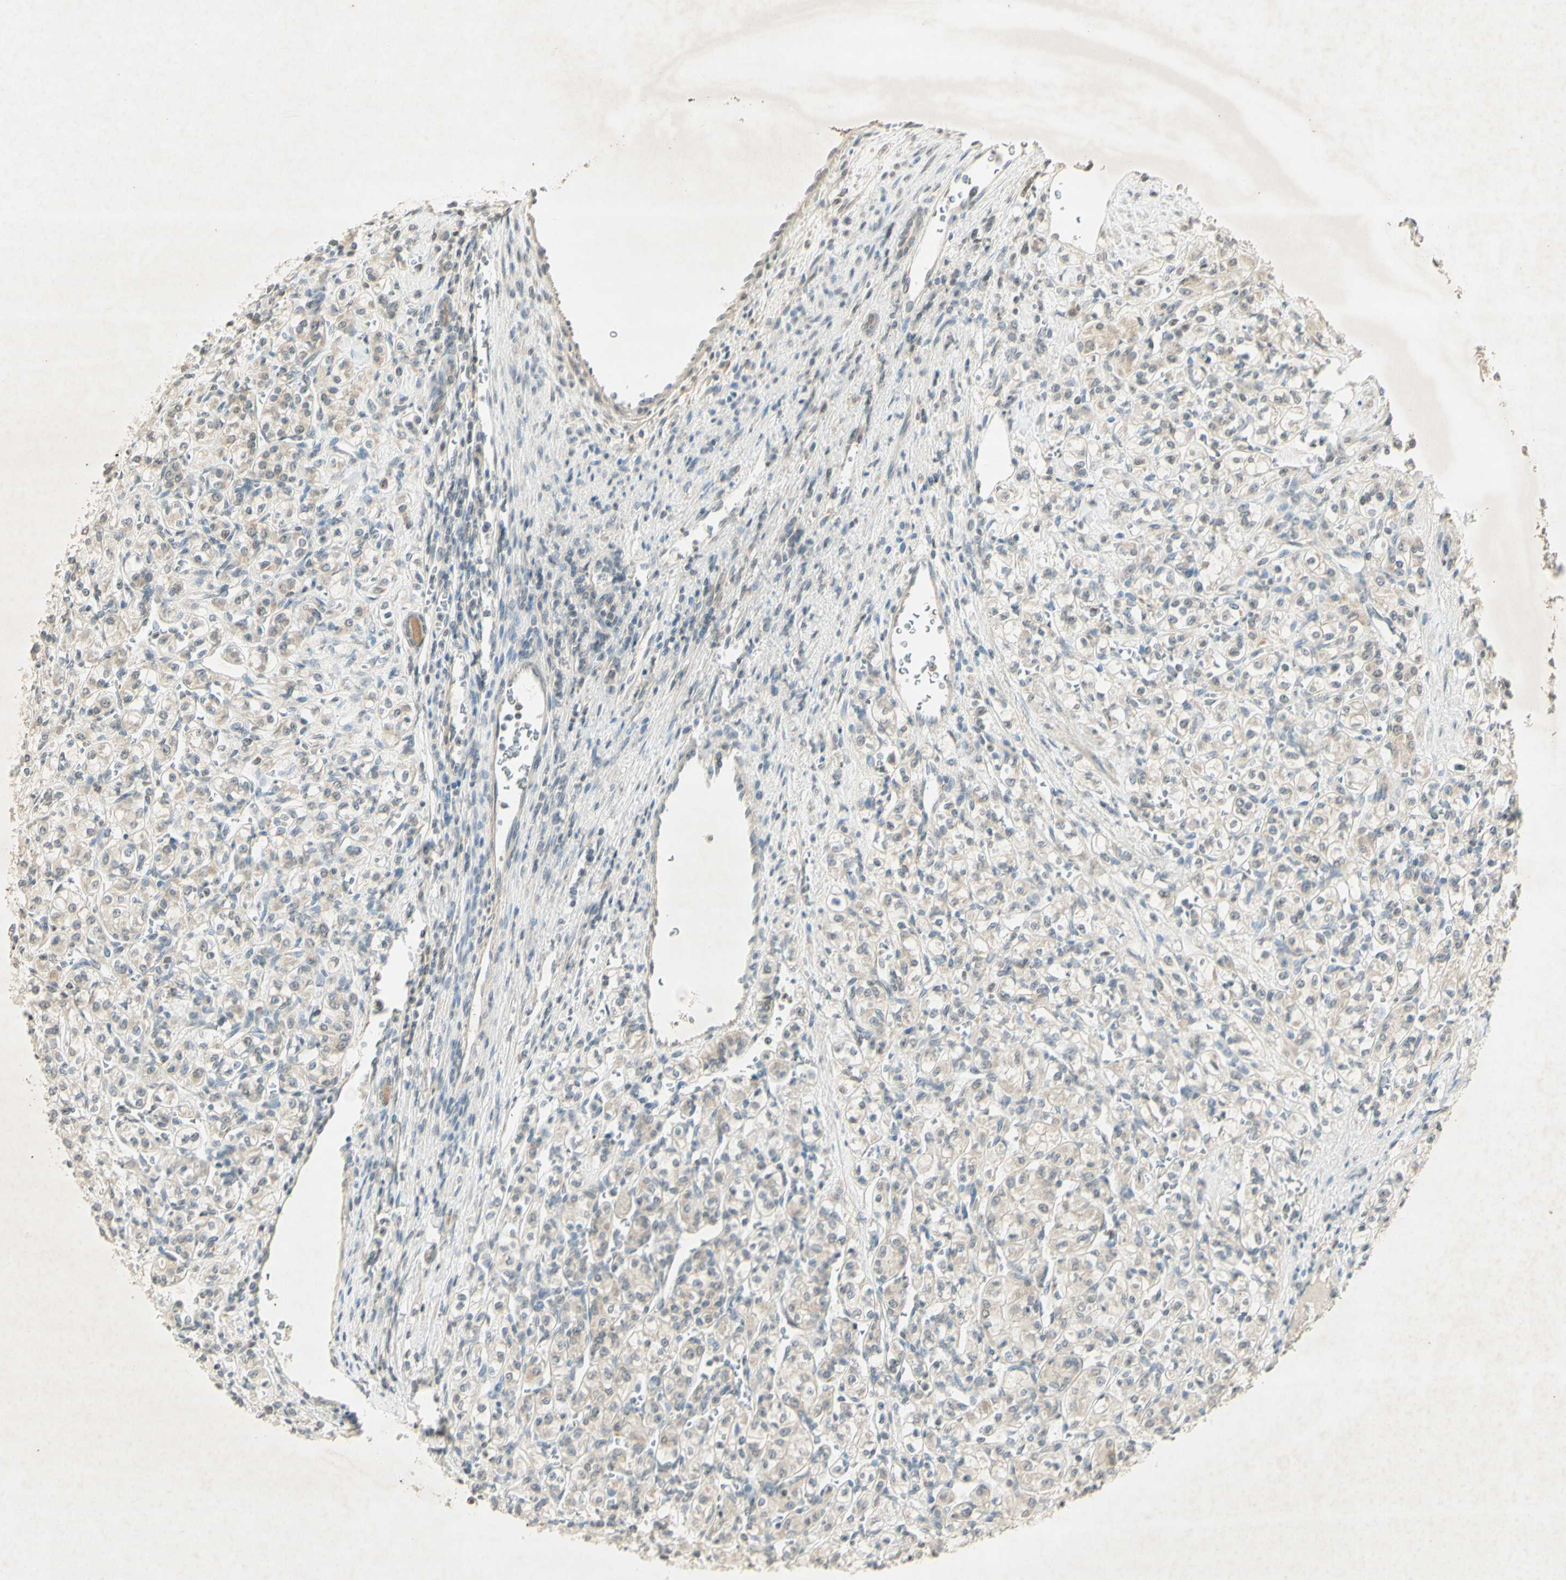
{"staining": {"intensity": "negative", "quantity": "none", "location": "none"}, "tissue": "renal cancer", "cell_type": "Tumor cells", "image_type": "cancer", "snomed": [{"axis": "morphology", "description": "Adenocarcinoma, NOS"}, {"axis": "topography", "description": "Kidney"}], "caption": "This is an immunohistochemistry photomicrograph of human adenocarcinoma (renal). There is no staining in tumor cells.", "gene": "GLI1", "patient": {"sex": "male", "age": 77}}